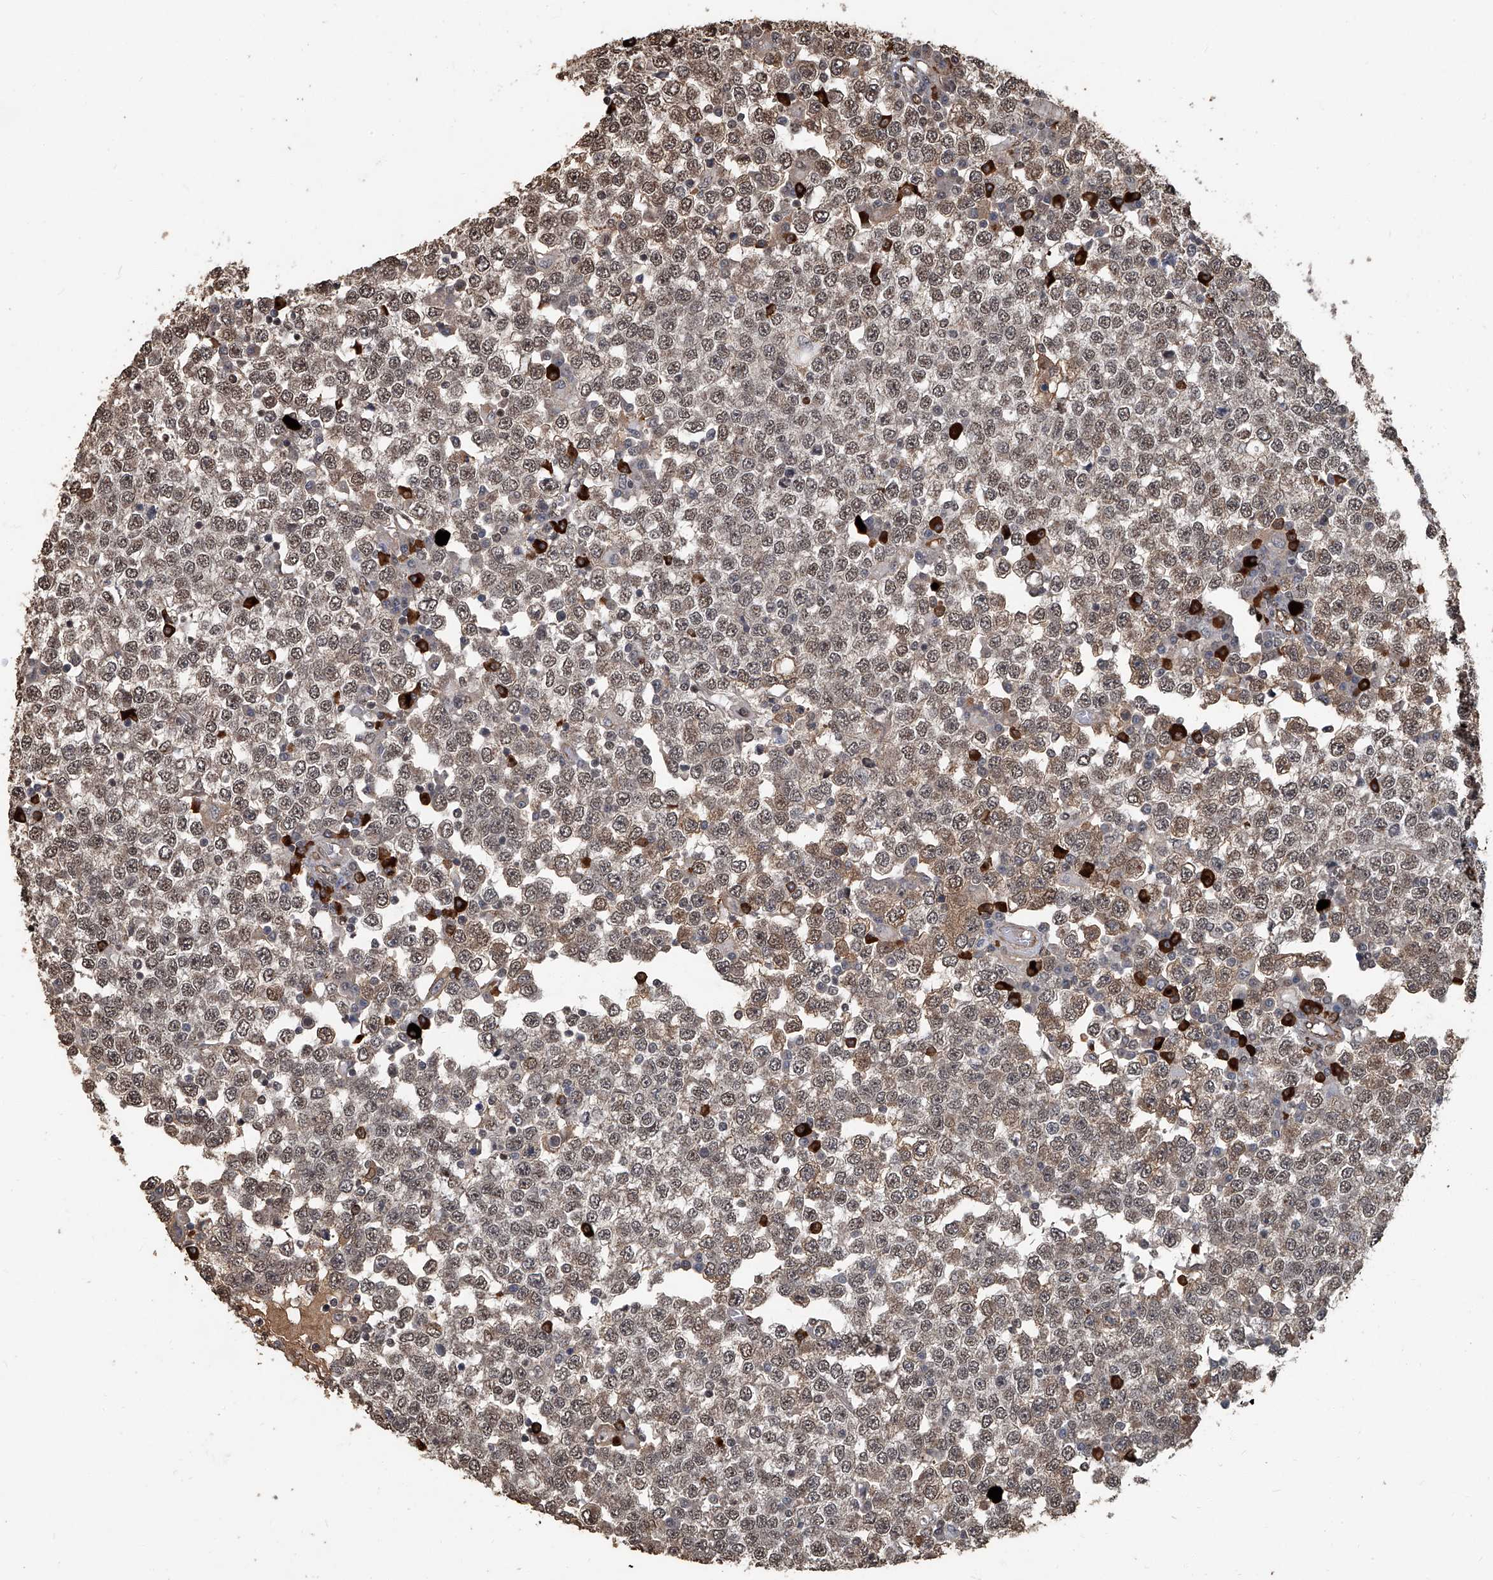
{"staining": {"intensity": "weak", "quantity": ">75%", "location": "nuclear"}, "tissue": "testis cancer", "cell_type": "Tumor cells", "image_type": "cancer", "snomed": [{"axis": "morphology", "description": "Seminoma, NOS"}, {"axis": "topography", "description": "Testis"}], "caption": "Approximately >75% of tumor cells in human testis cancer (seminoma) display weak nuclear protein staining as visualized by brown immunohistochemical staining.", "gene": "GPR132", "patient": {"sex": "male", "age": 65}}